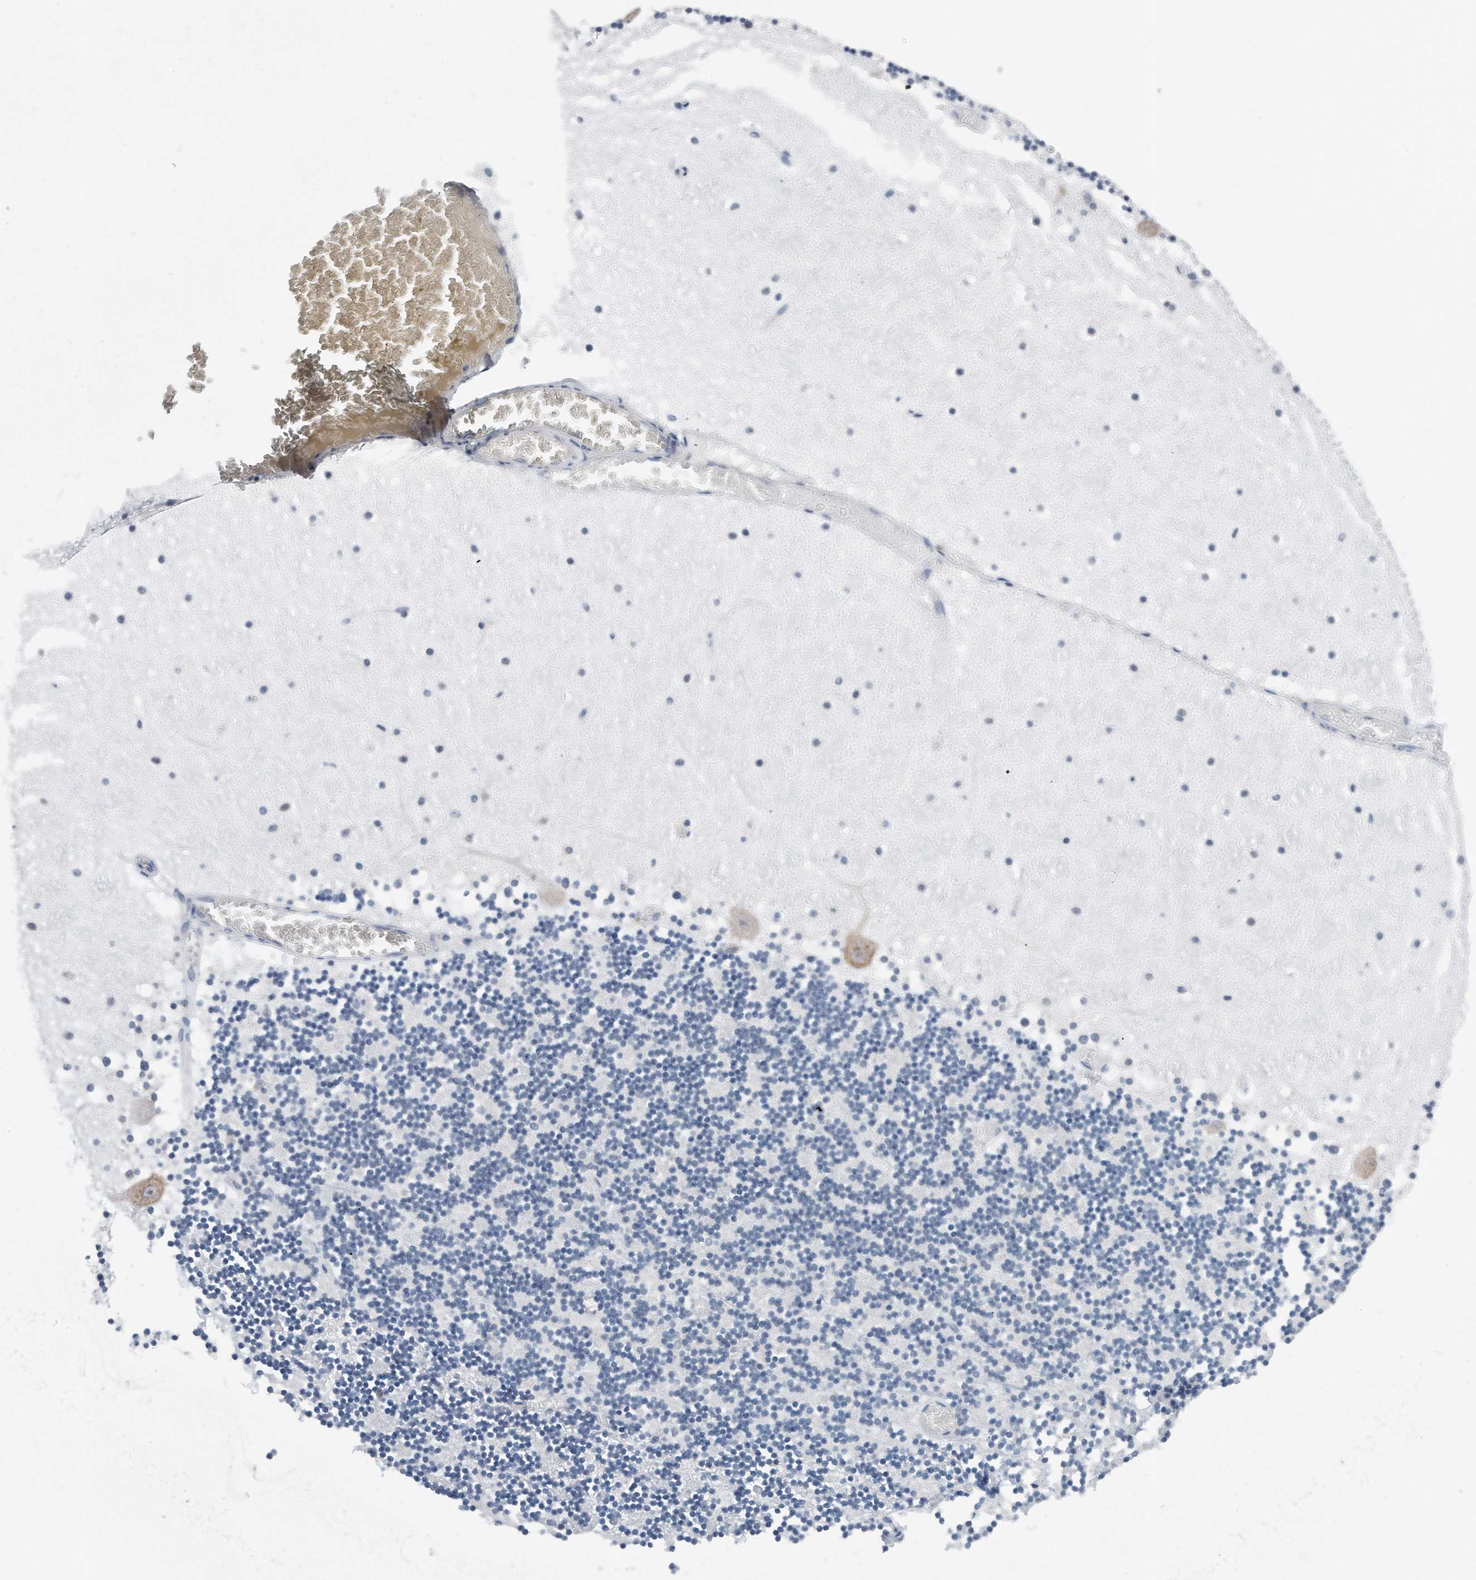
{"staining": {"intensity": "negative", "quantity": "none", "location": "none"}, "tissue": "cerebellum", "cell_type": "Cells in granular layer", "image_type": "normal", "snomed": [{"axis": "morphology", "description": "Normal tissue, NOS"}, {"axis": "topography", "description": "Cerebellum"}], "caption": "Cells in granular layer are negative for brown protein staining in unremarkable cerebellum.", "gene": "RPL26L1", "patient": {"sex": "female", "age": 28}}